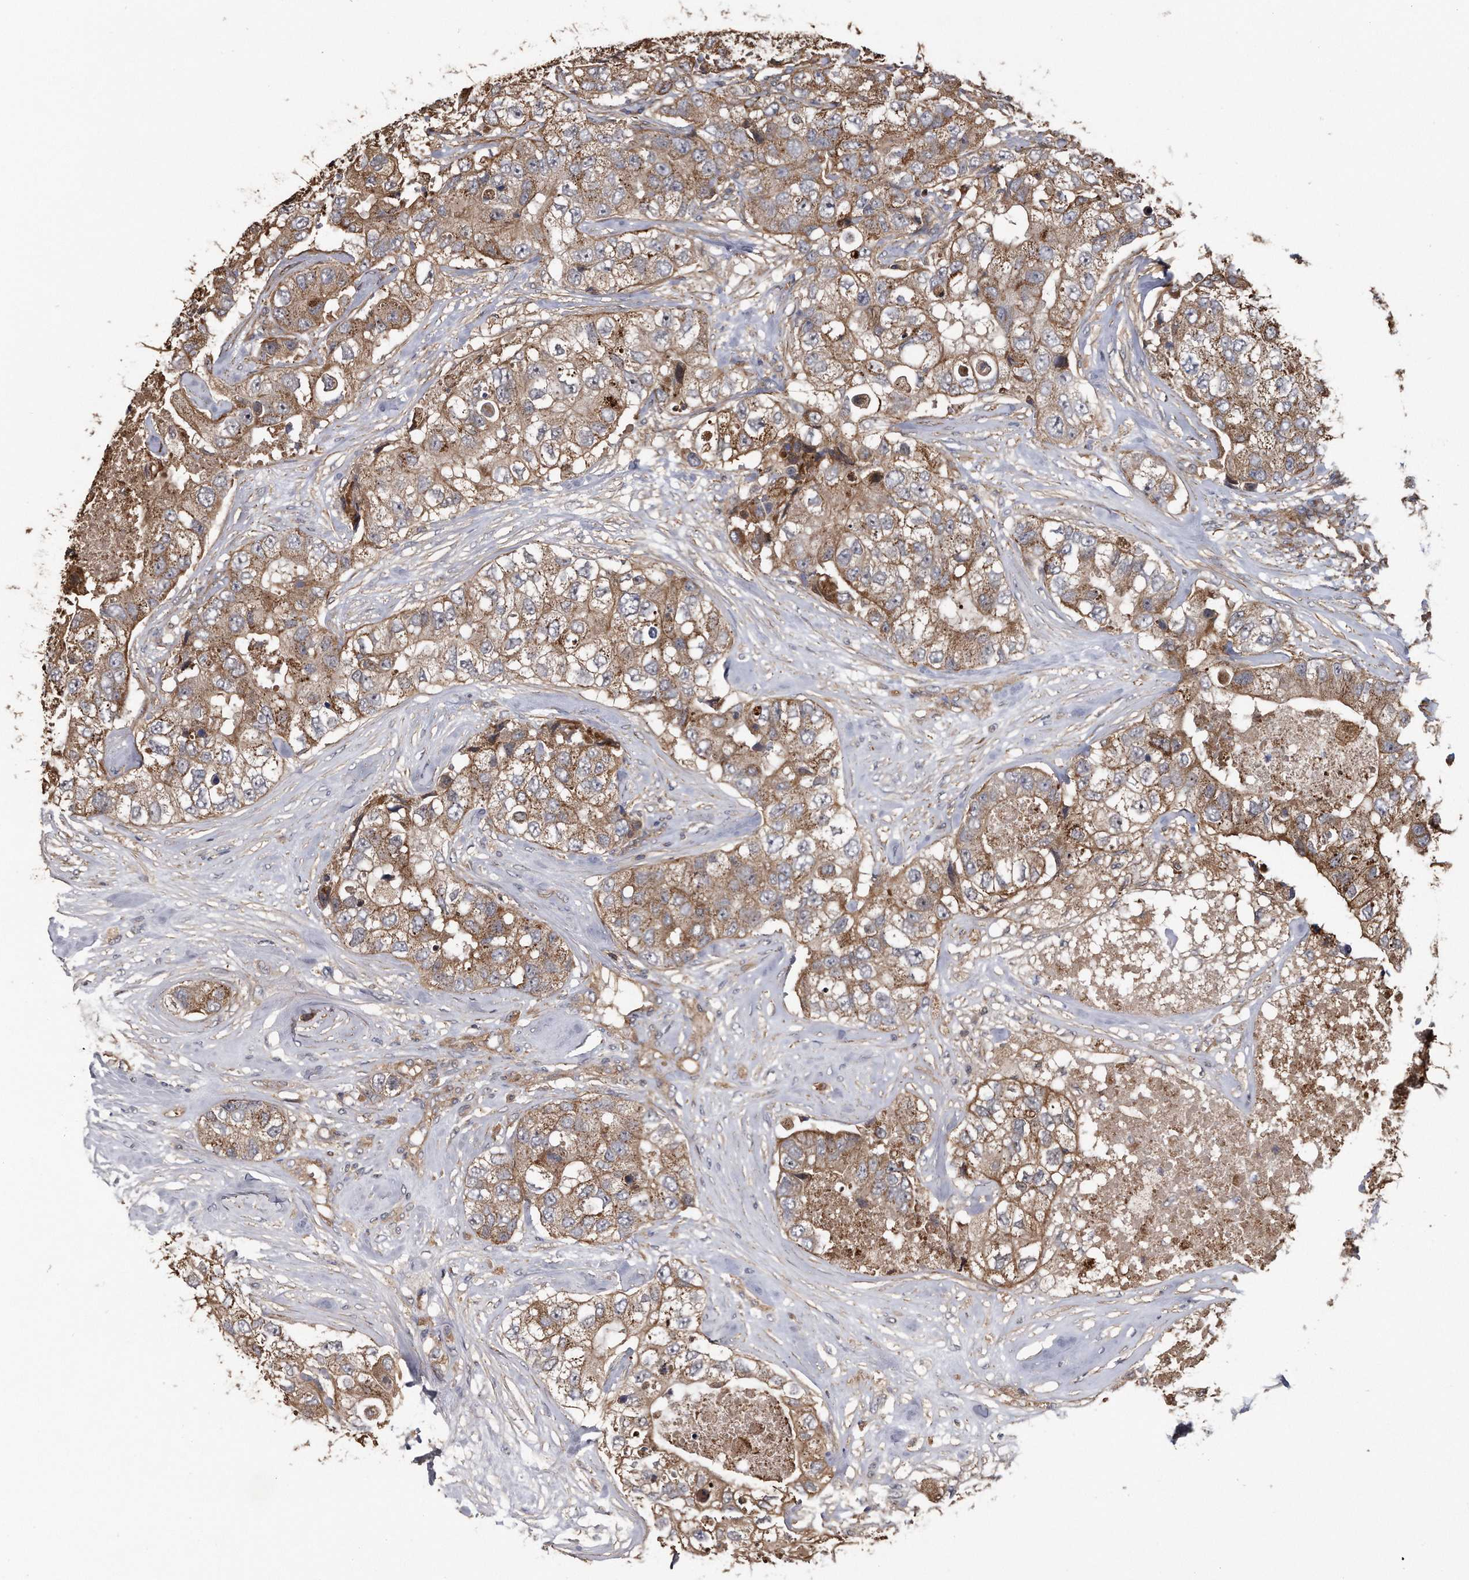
{"staining": {"intensity": "moderate", "quantity": ">75%", "location": "cytoplasmic/membranous"}, "tissue": "breast cancer", "cell_type": "Tumor cells", "image_type": "cancer", "snomed": [{"axis": "morphology", "description": "Duct carcinoma"}, {"axis": "topography", "description": "Breast"}], "caption": "This micrograph reveals immunohistochemistry (IHC) staining of breast cancer (intraductal carcinoma), with medium moderate cytoplasmic/membranous staining in approximately >75% of tumor cells.", "gene": "KCND3", "patient": {"sex": "female", "age": 62}}